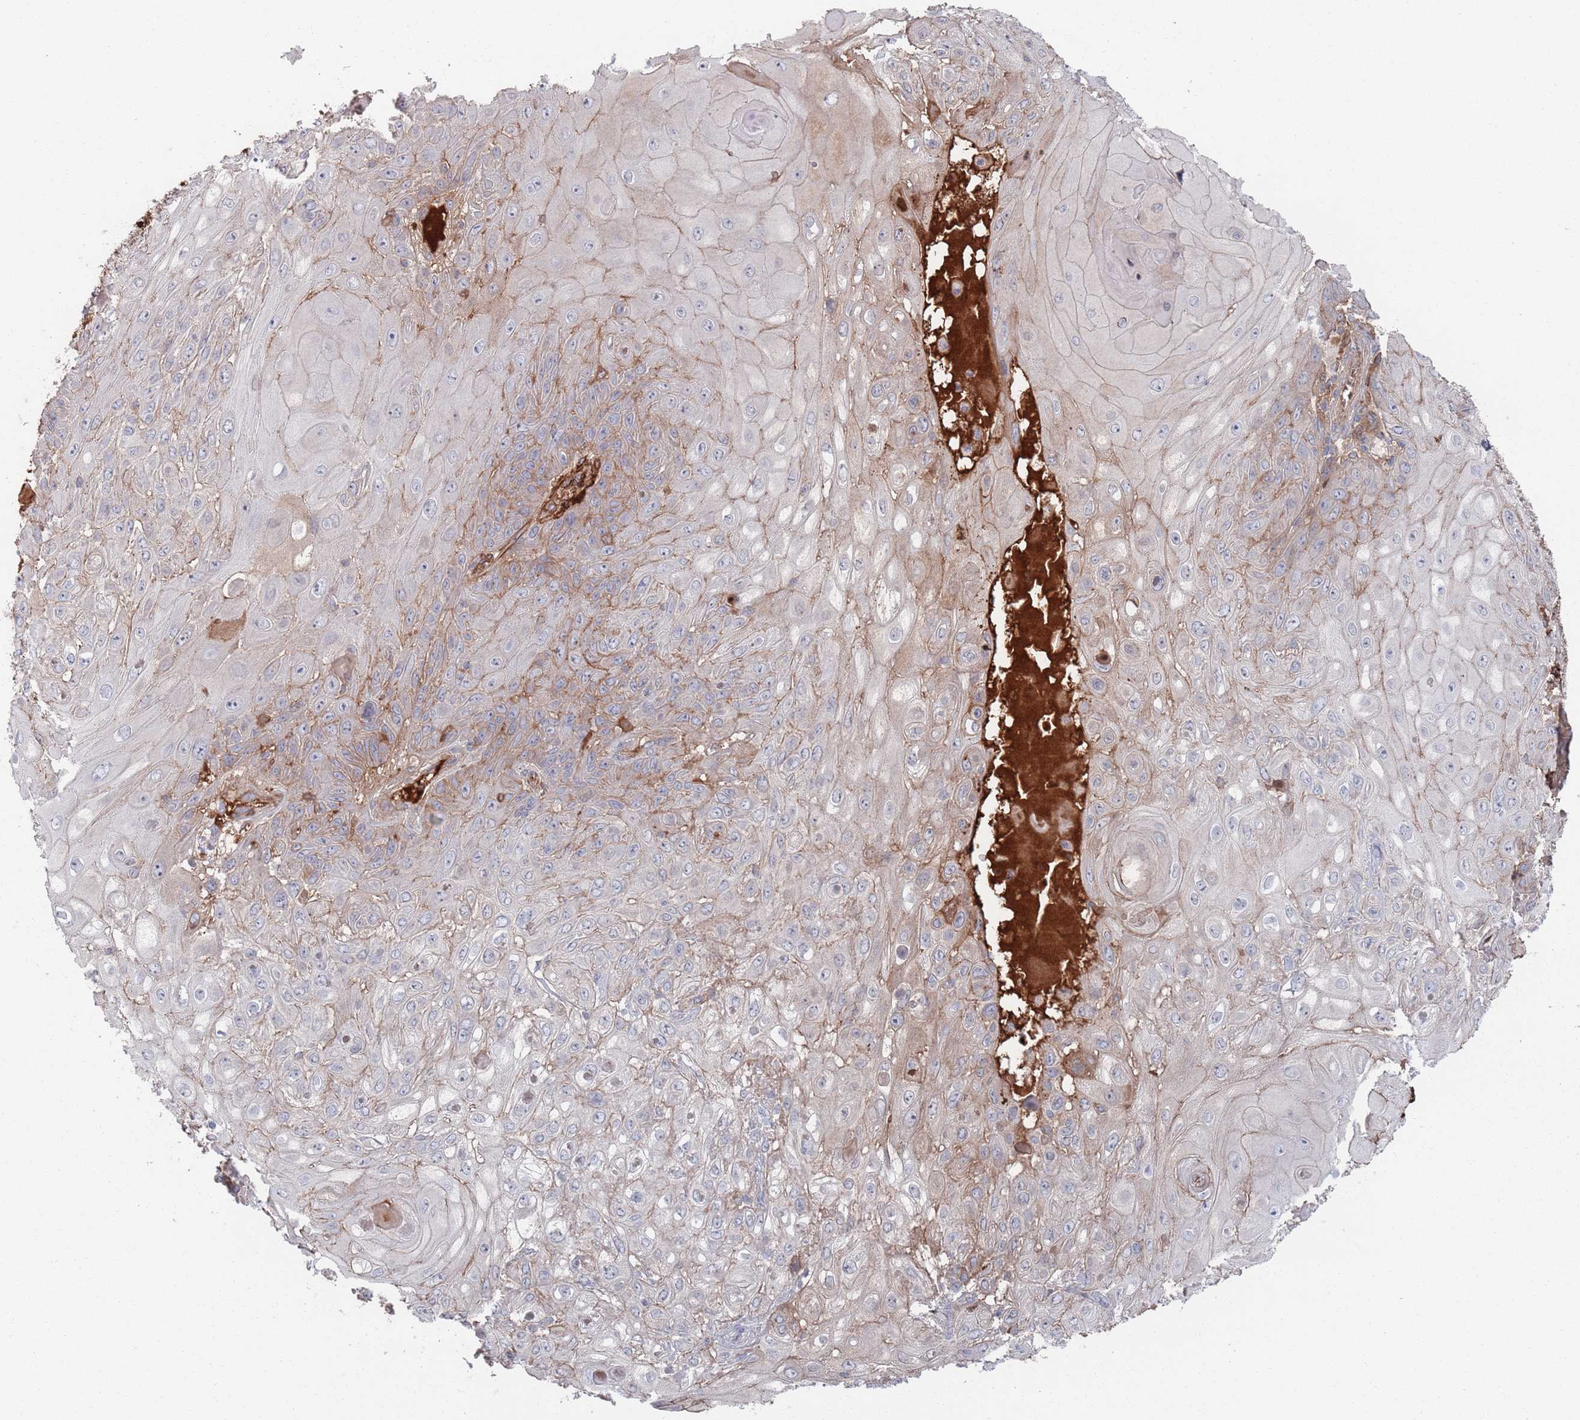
{"staining": {"intensity": "negative", "quantity": "none", "location": "none"}, "tissue": "skin cancer", "cell_type": "Tumor cells", "image_type": "cancer", "snomed": [{"axis": "morphology", "description": "Normal tissue, NOS"}, {"axis": "morphology", "description": "Squamous cell carcinoma, NOS"}, {"axis": "topography", "description": "Skin"}, {"axis": "topography", "description": "Cartilage tissue"}], "caption": "Tumor cells are negative for protein expression in human skin cancer.", "gene": "PLEKHA4", "patient": {"sex": "female", "age": 79}}